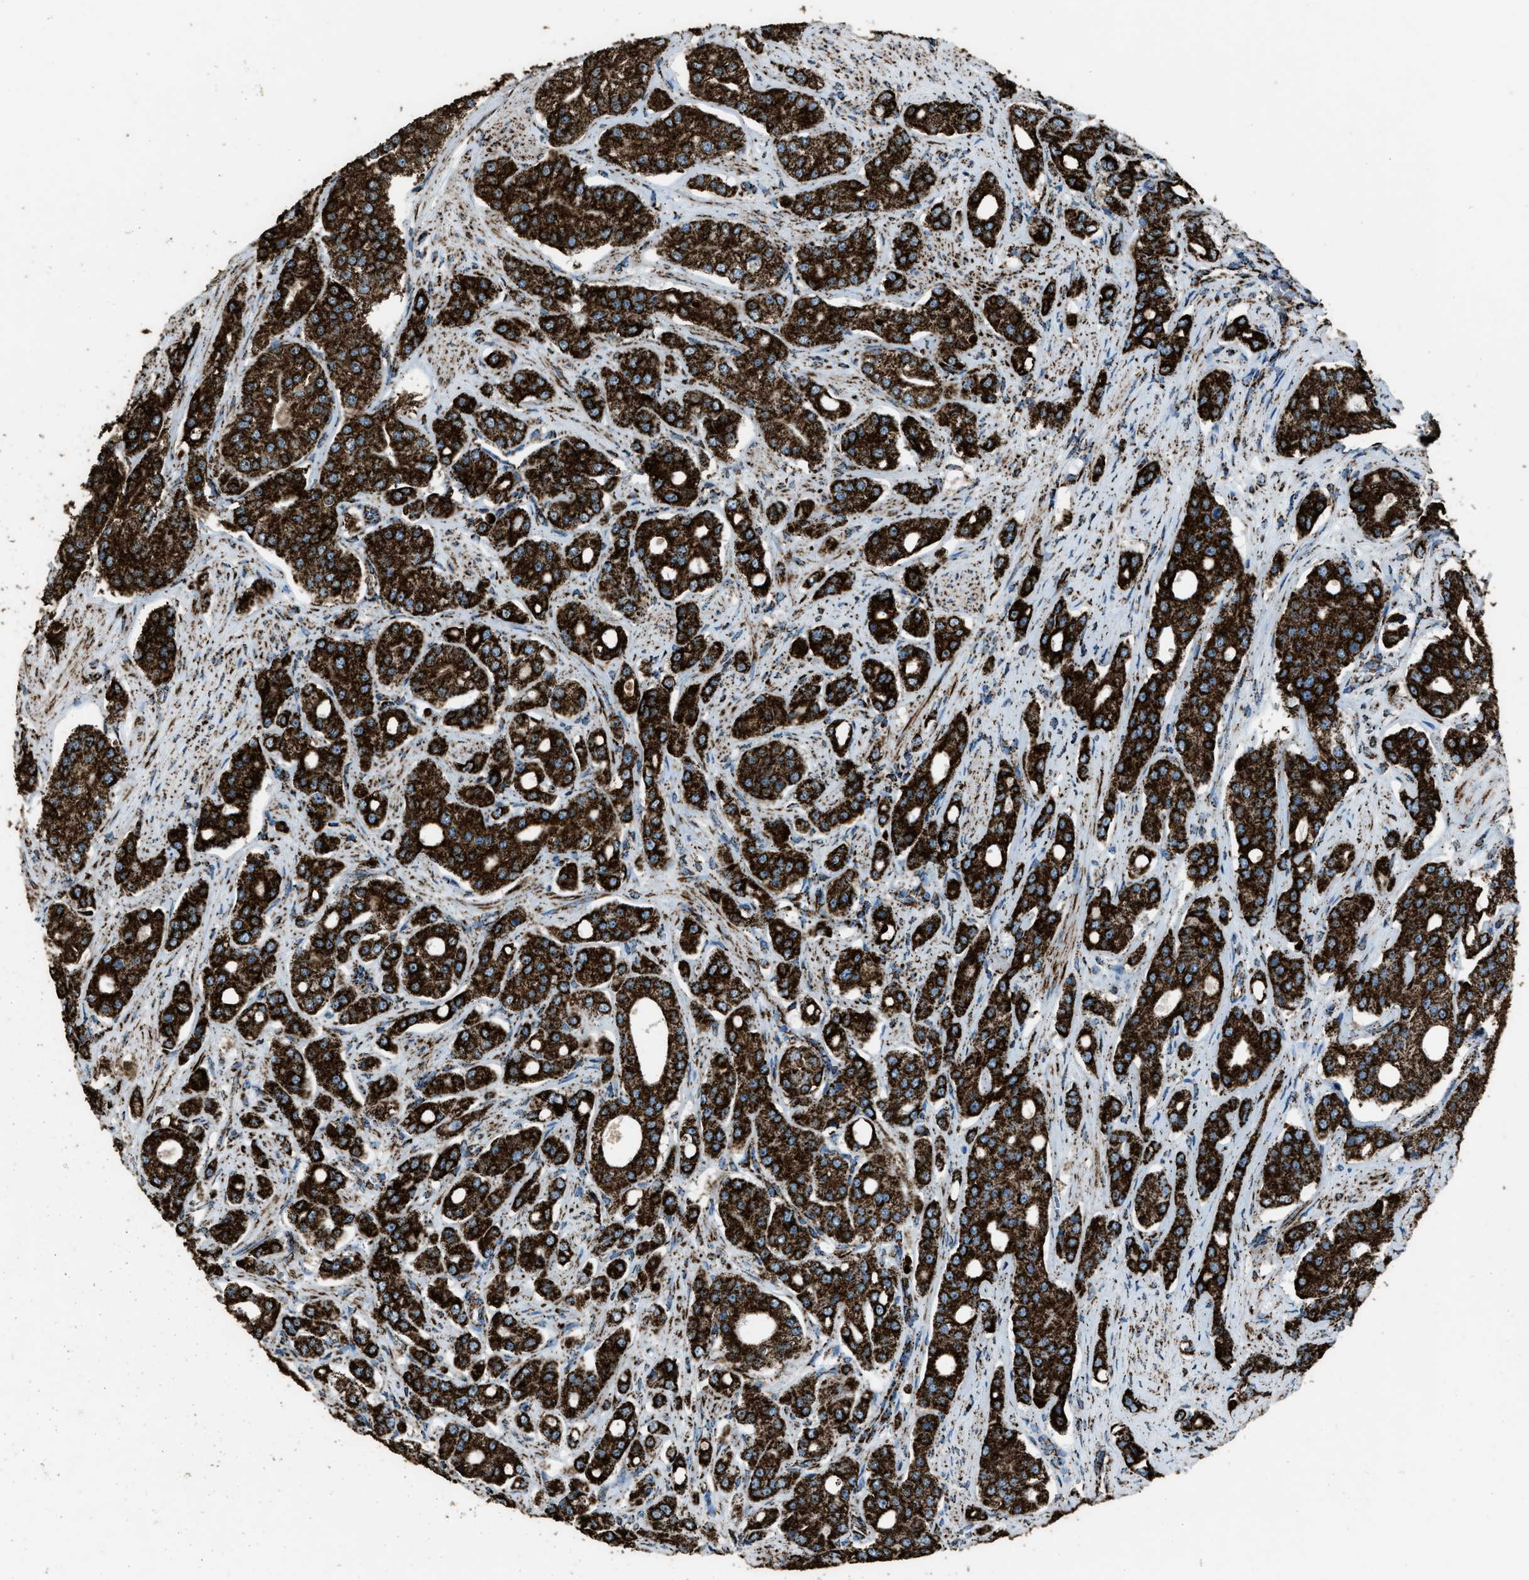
{"staining": {"intensity": "strong", "quantity": ">75%", "location": "cytoplasmic/membranous"}, "tissue": "prostate cancer", "cell_type": "Tumor cells", "image_type": "cancer", "snomed": [{"axis": "morphology", "description": "Adenocarcinoma, High grade"}, {"axis": "topography", "description": "Prostate"}], "caption": "Human prostate cancer stained with a brown dye reveals strong cytoplasmic/membranous positive expression in approximately >75% of tumor cells.", "gene": "MDH2", "patient": {"sex": "male", "age": 71}}